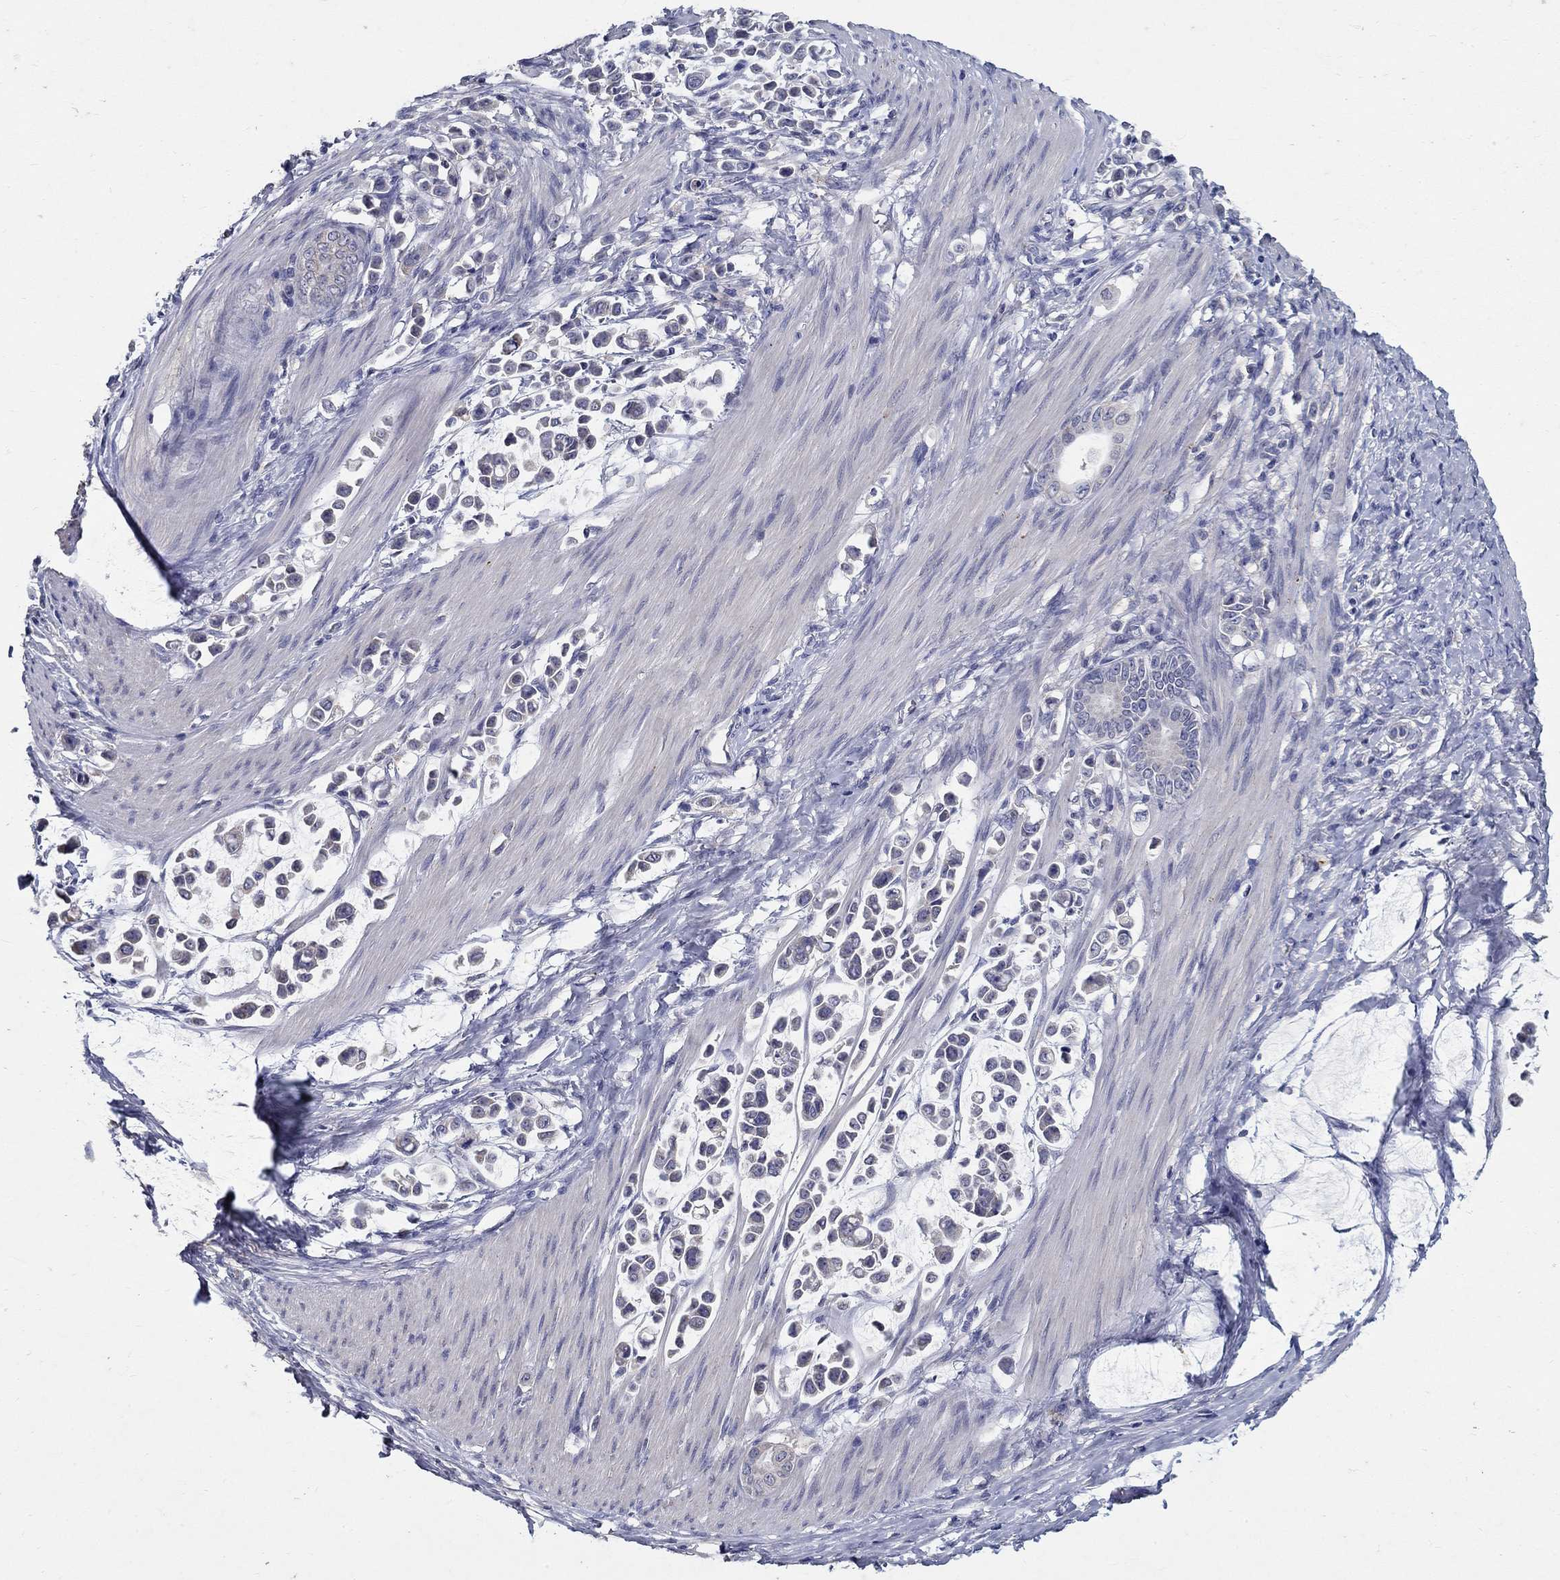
{"staining": {"intensity": "negative", "quantity": "none", "location": "none"}, "tissue": "stomach cancer", "cell_type": "Tumor cells", "image_type": "cancer", "snomed": [{"axis": "morphology", "description": "Adenocarcinoma, NOS"}, {"axis": "topography", "description": "Stomach"}], "caption": "Human stomach cancer (adenocarcinoma) stained for a protein using immunohistochemistry (IHC) demonstrates no positivity in tumor cells.", "gene": "PROZ", "patient": {"sex": "male", "age": 82}}